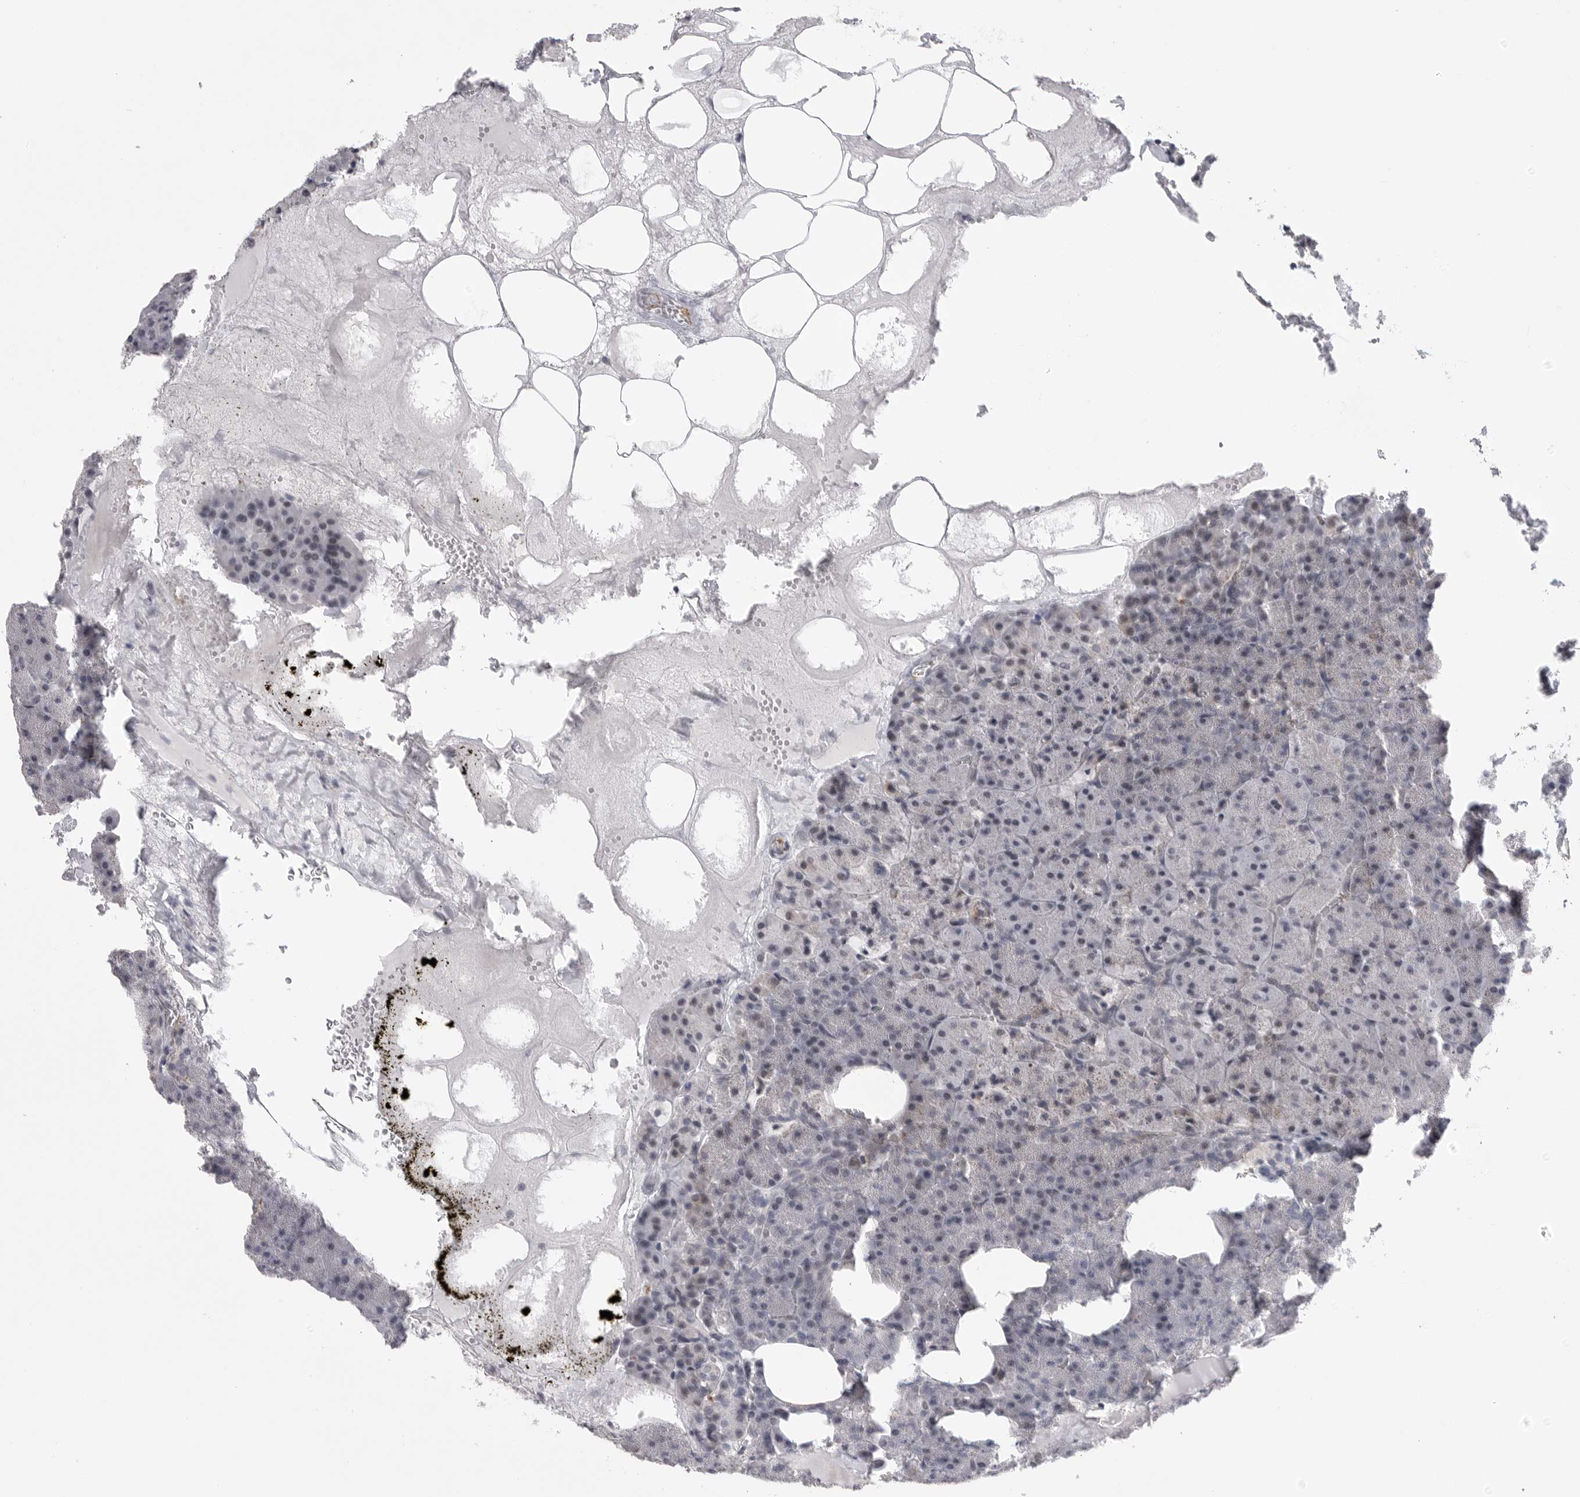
{"staining": {"intensity": "negative", "quantity": "none", "location": "none"}, "tissue": "pancreas", "cell_type": "Exocrine glandular cells", "image_type": "normal", "snomed": [{"axis": "morphology", "description": "Normal tissue, NOS"}, {"axis": "morphology", "description": "Carcinoid, malignant, NOS"}, {"axis": "topography", "description": "Pancreas"}], "caption": "The histopathology image shows no staining of exocrine glandular cells in benign pancreas.", "gene": "FBXO43", "patient": {"sex": "female", "age": 35}}